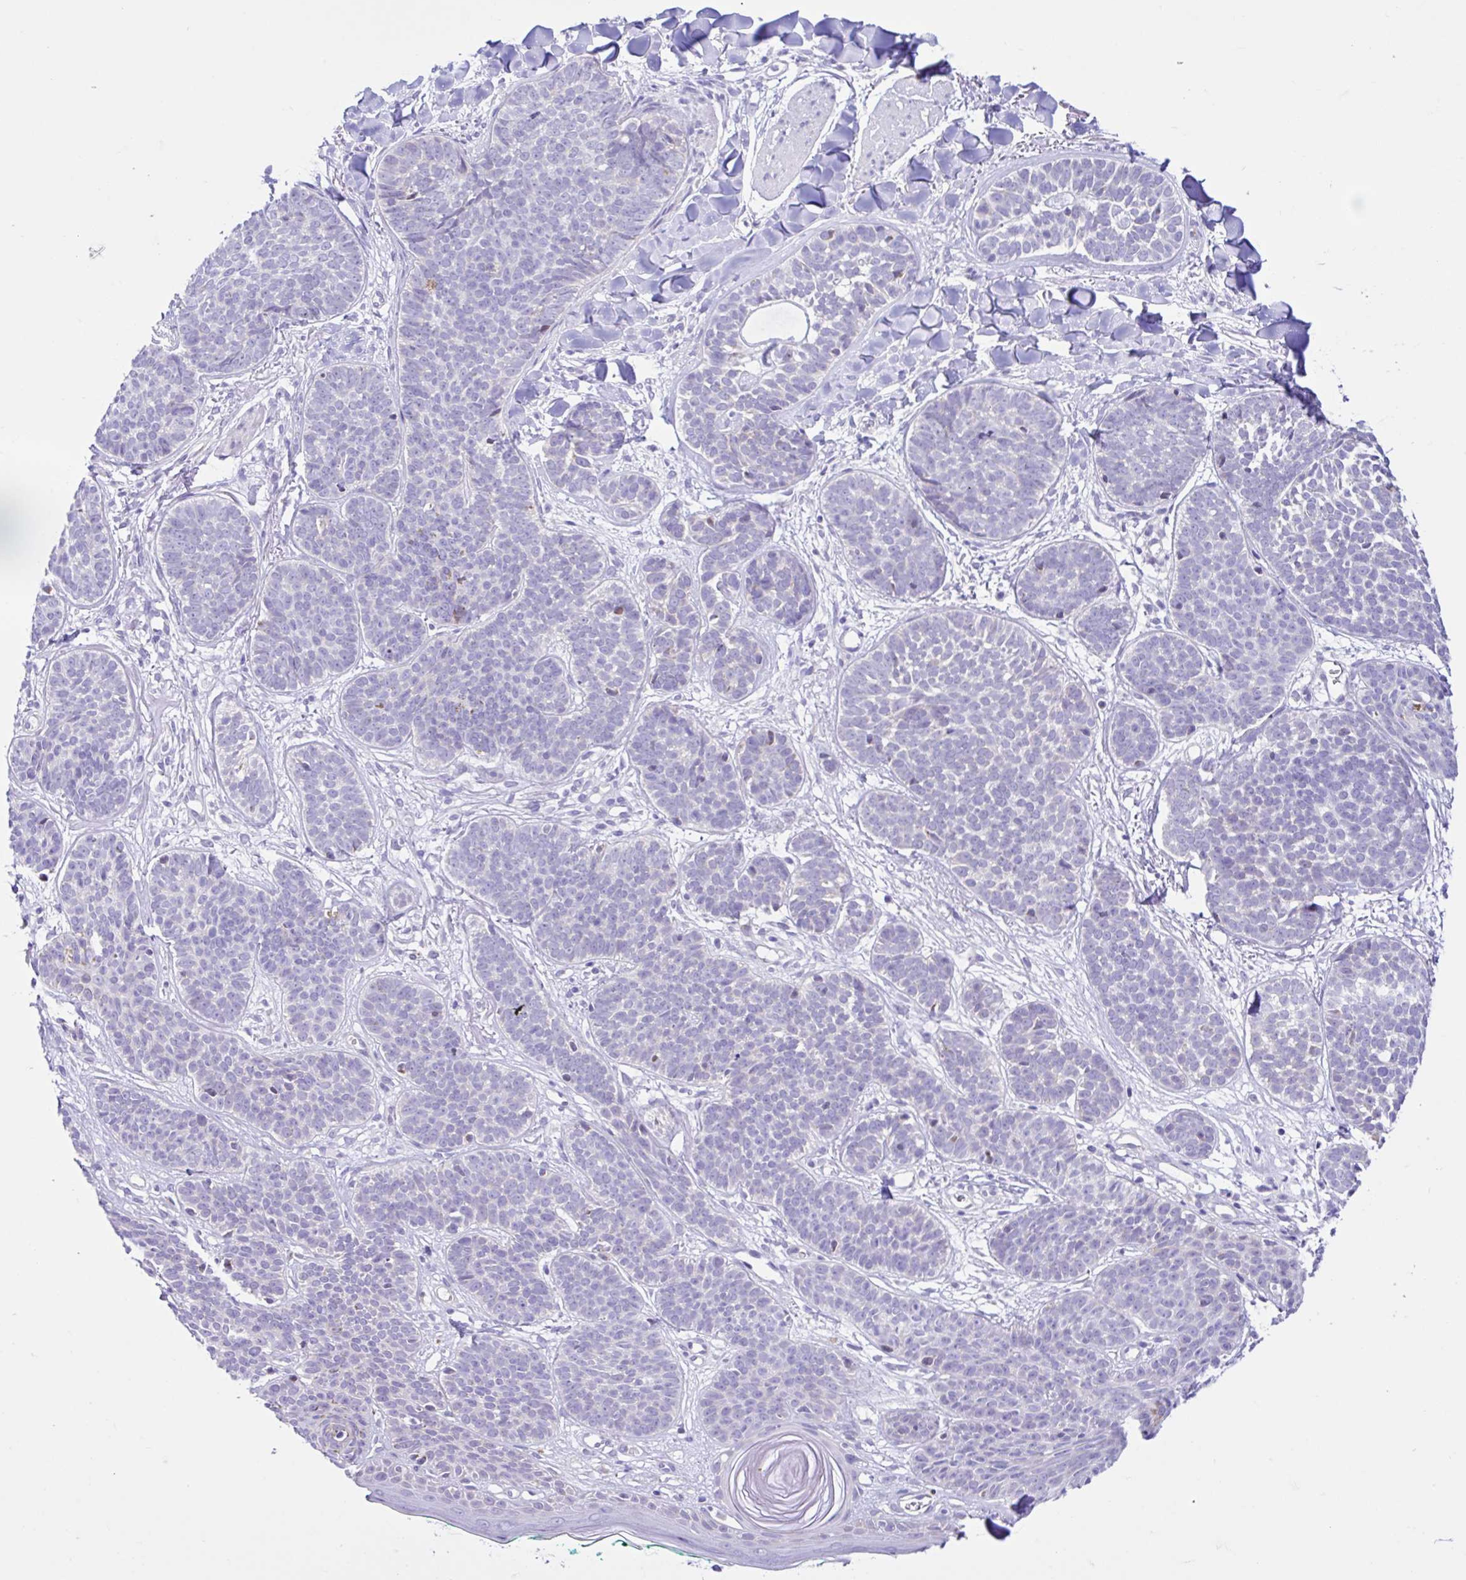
{"staining": {"intensity": "negative", "quantity": "none", "location": "none"}, "tissue": "skin cancer", "cell_type": "Tumor cells", "image_type": "cancer", "snomed": [{"axis": "morphology", "description": "Basal cell carcinoma"}, {"axis": "topography", "description": "Skin"}, {"axis": "topography", "description": "Skin of neck"}, {"axis": "topography", "description": "Skin of shoulder"}, {"axis": "topography", "description": "Skin of back"}], "caption": "An image of skin basal cell carcinoma stained for a protein reveals no brown staining in tumor cells.", "gene": "NDUFS2", "patient": {"sex": "male", "age": 80}}